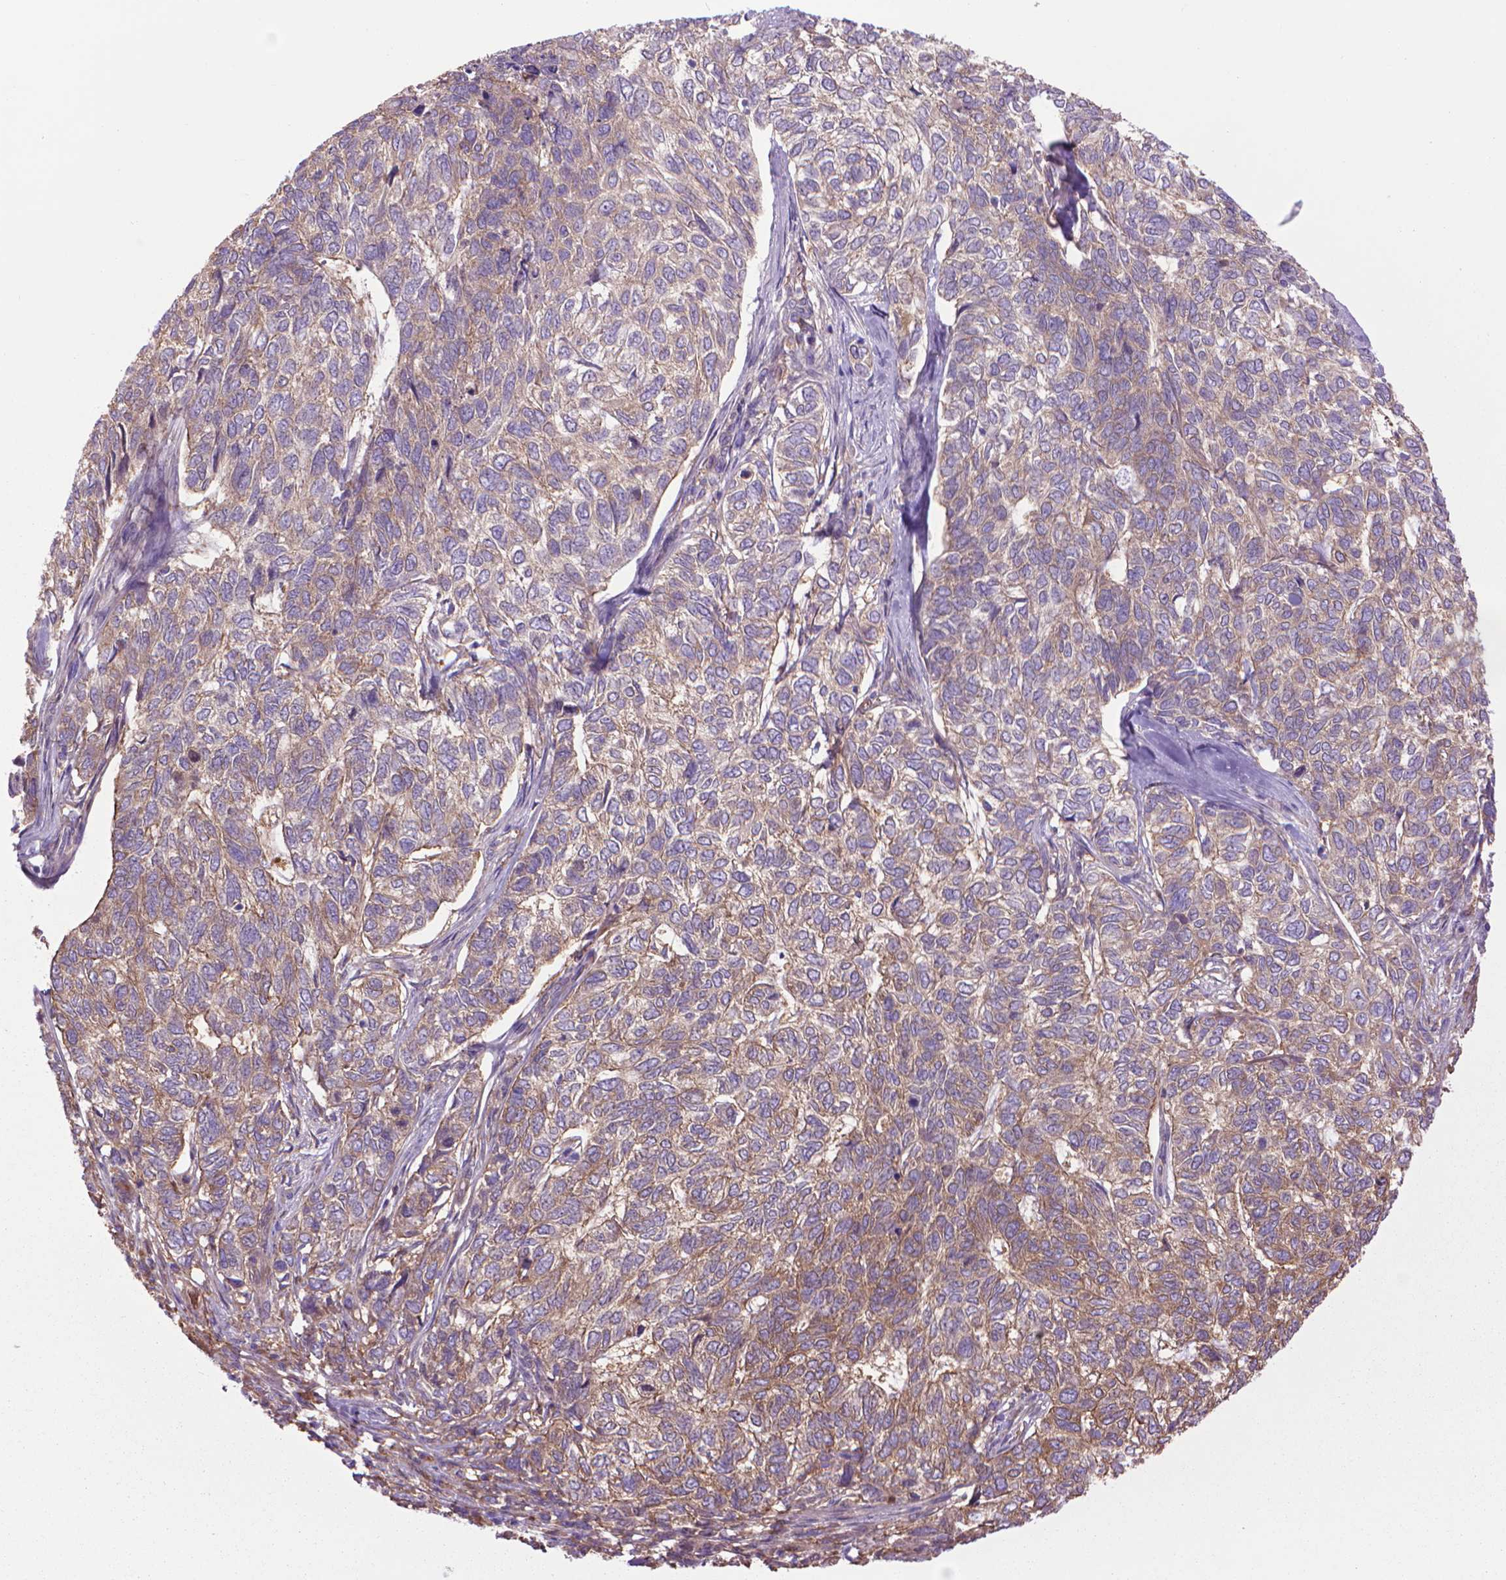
{"staining": {"intensity": "weak", "quantity": "25%-75%", "location": "cytoplasmic/membranous"}, "tissue": "skin cancer", "cell_type": "Tumor cells", "image_type": "cancer", "snomed": [{"axis": "morphology", "description": "Basal cell carcinoma"}, {"axis": "topography", "description": "Skin"}], "caption": "Immunohistochemical staining of human skin basal cell carcinoma exhibits low levels of weak cytoplasmic/membranous staining in approximately 25%-75% of tumor cells.", "gene": "CORO1B", "patient": {"sex": "female", "age": 65}}